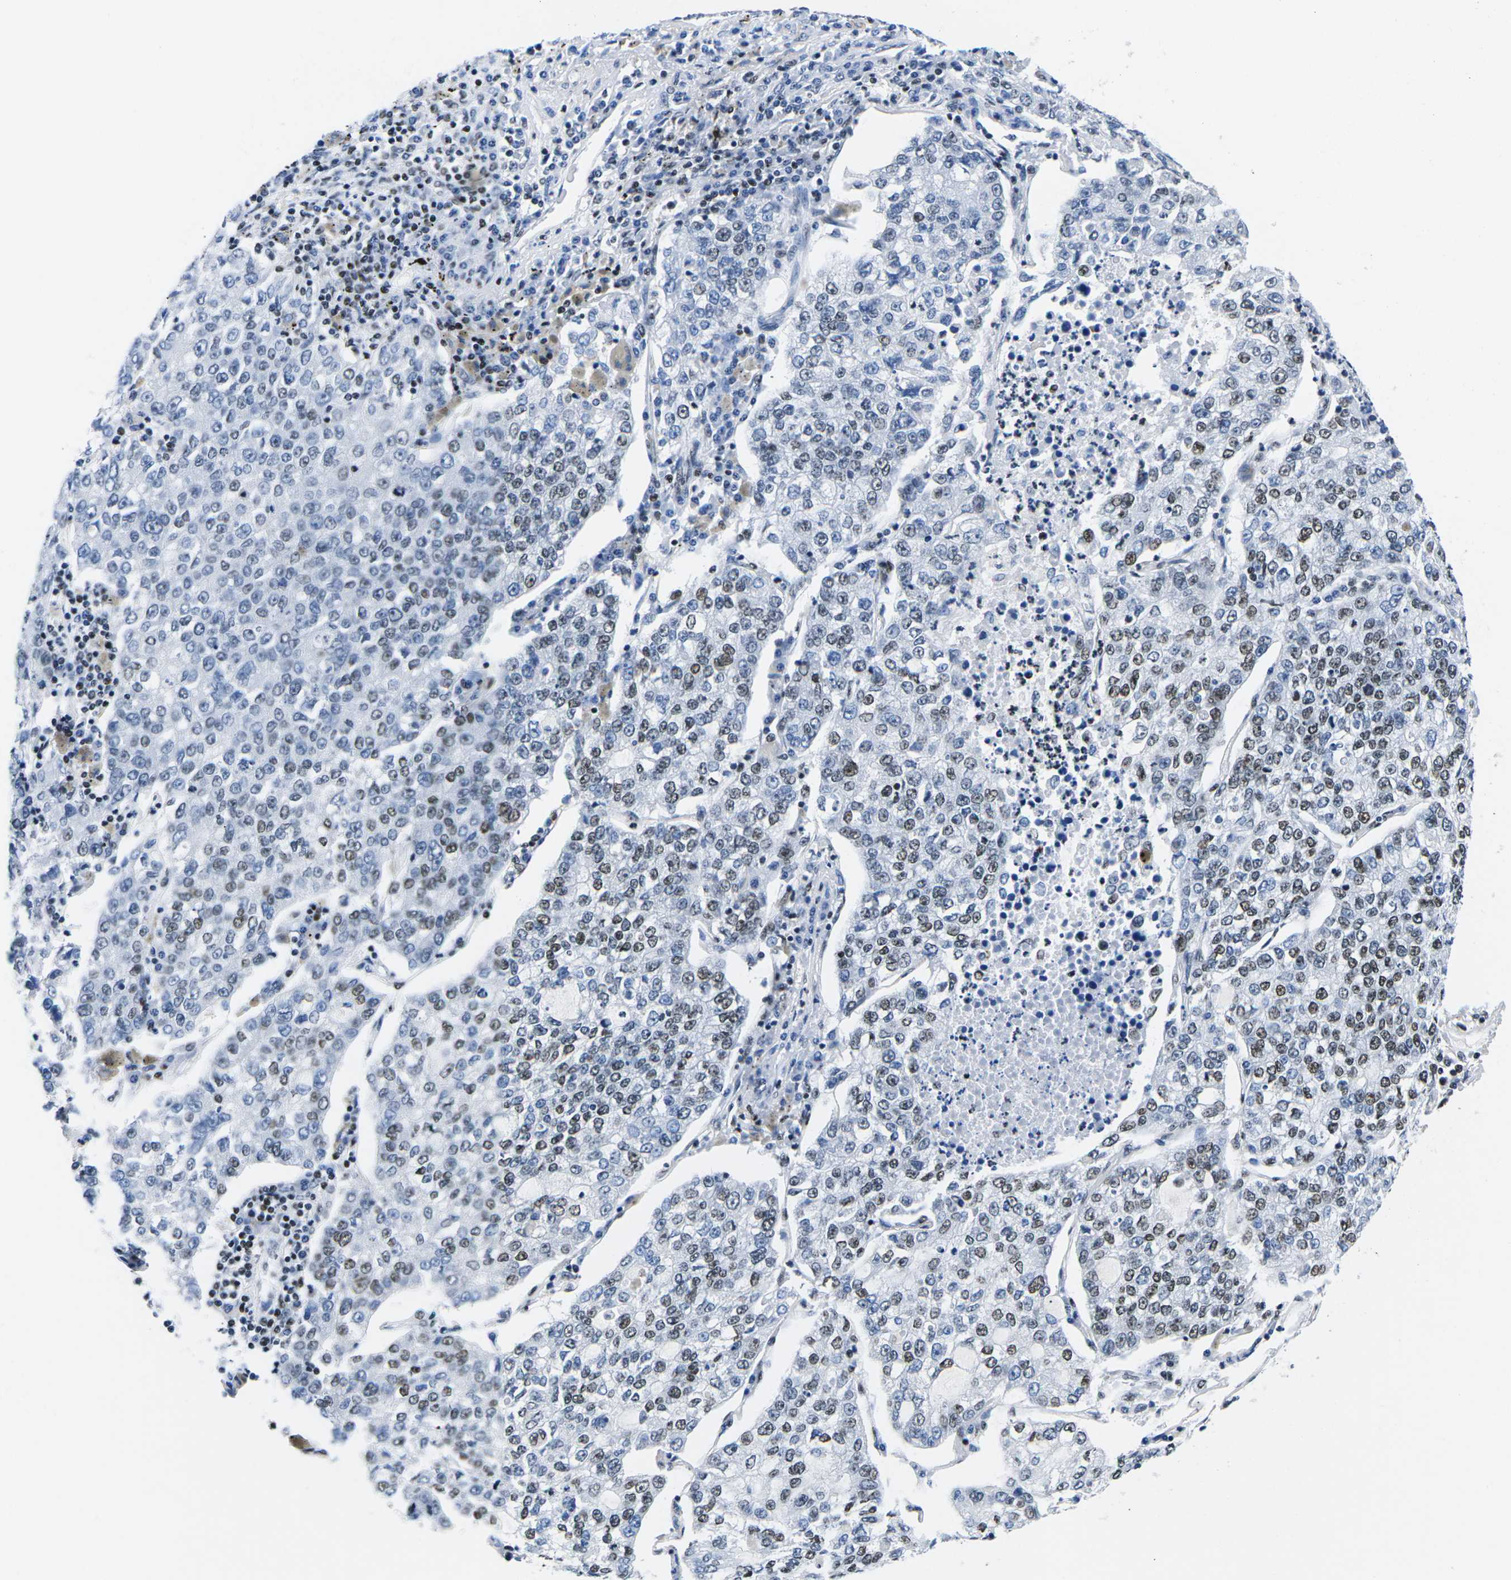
{"staining": {"intensity": "moderate", "quantity": "25%-75%", "location": "nuclear"}, "tissue": "lung cancer", "cell_type": "Tumor cells", "image_type": "cancer", "snomed": [{"axis": "morphology", "description": "Adenocarcinoma, NOS"}, {"axis": "topography", "description": "Lung"}], "caption": "Tumor cells display medium levels of moderate nuclear positivity in approximately 25%-75% of cells in lung adenocarcinoma.", "gene": "ATF1", "patient": {"sex": "male", "age": 49}}